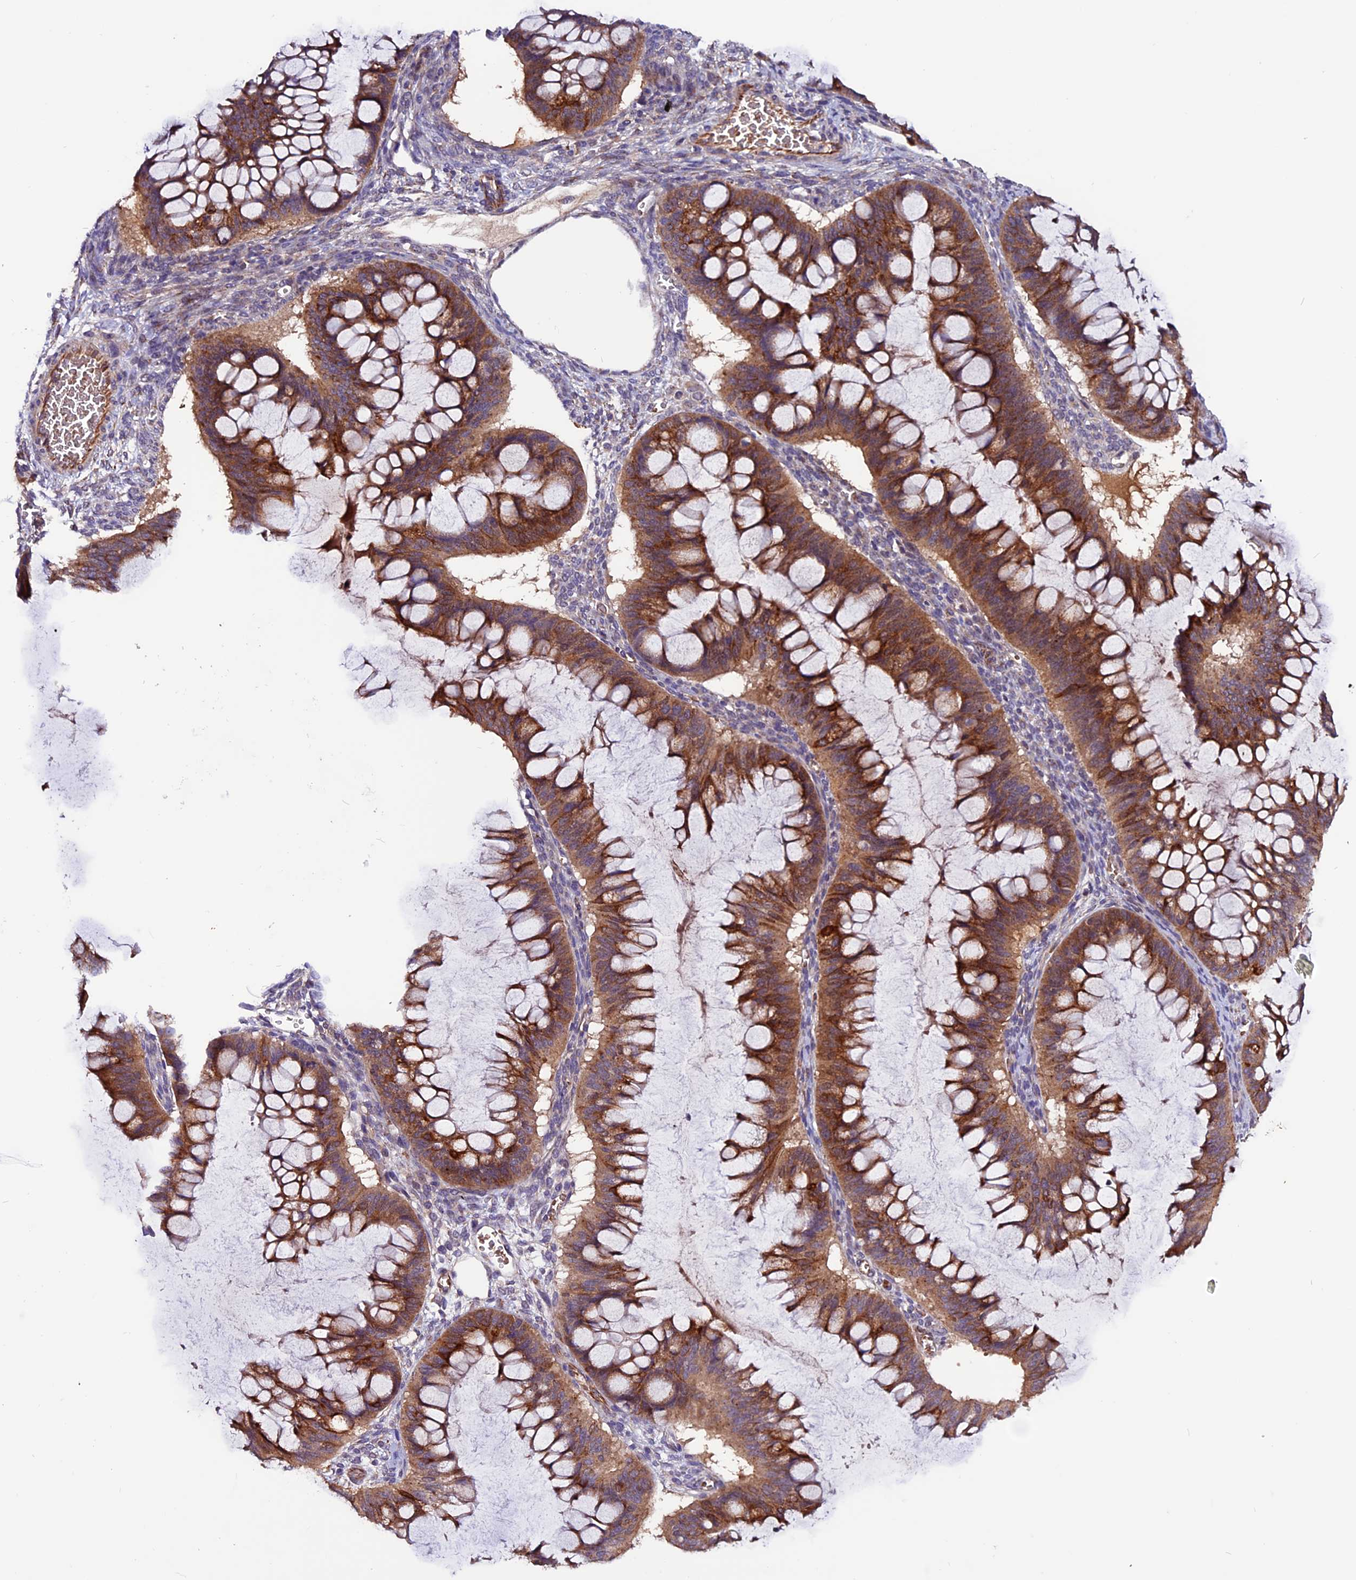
{"staining": {"intensity": "strong", "quantity": ">75%", "location": "cytoplasmic/membranous"}, "tissue": "ovarian cancer", "cell_type": "Tumor cells", "image_type": "cancer", "snomed": [{"axis": "morphology", "description": "Cystadenocarcinoma, mucinous, NOS"}, {"axis": "topography", "description": "Ovary"}], "caption": "A histopathology image of ovarian mucinous cystadenocarcinoma stained for a protein shows strong cytoplasmic/membranous brown staining in tumor cells. (DAB IHC, brown staining for protein, blue staining for nuclei).", "gene": "RINL", "patient": {"sex": "female", "age": 73}}